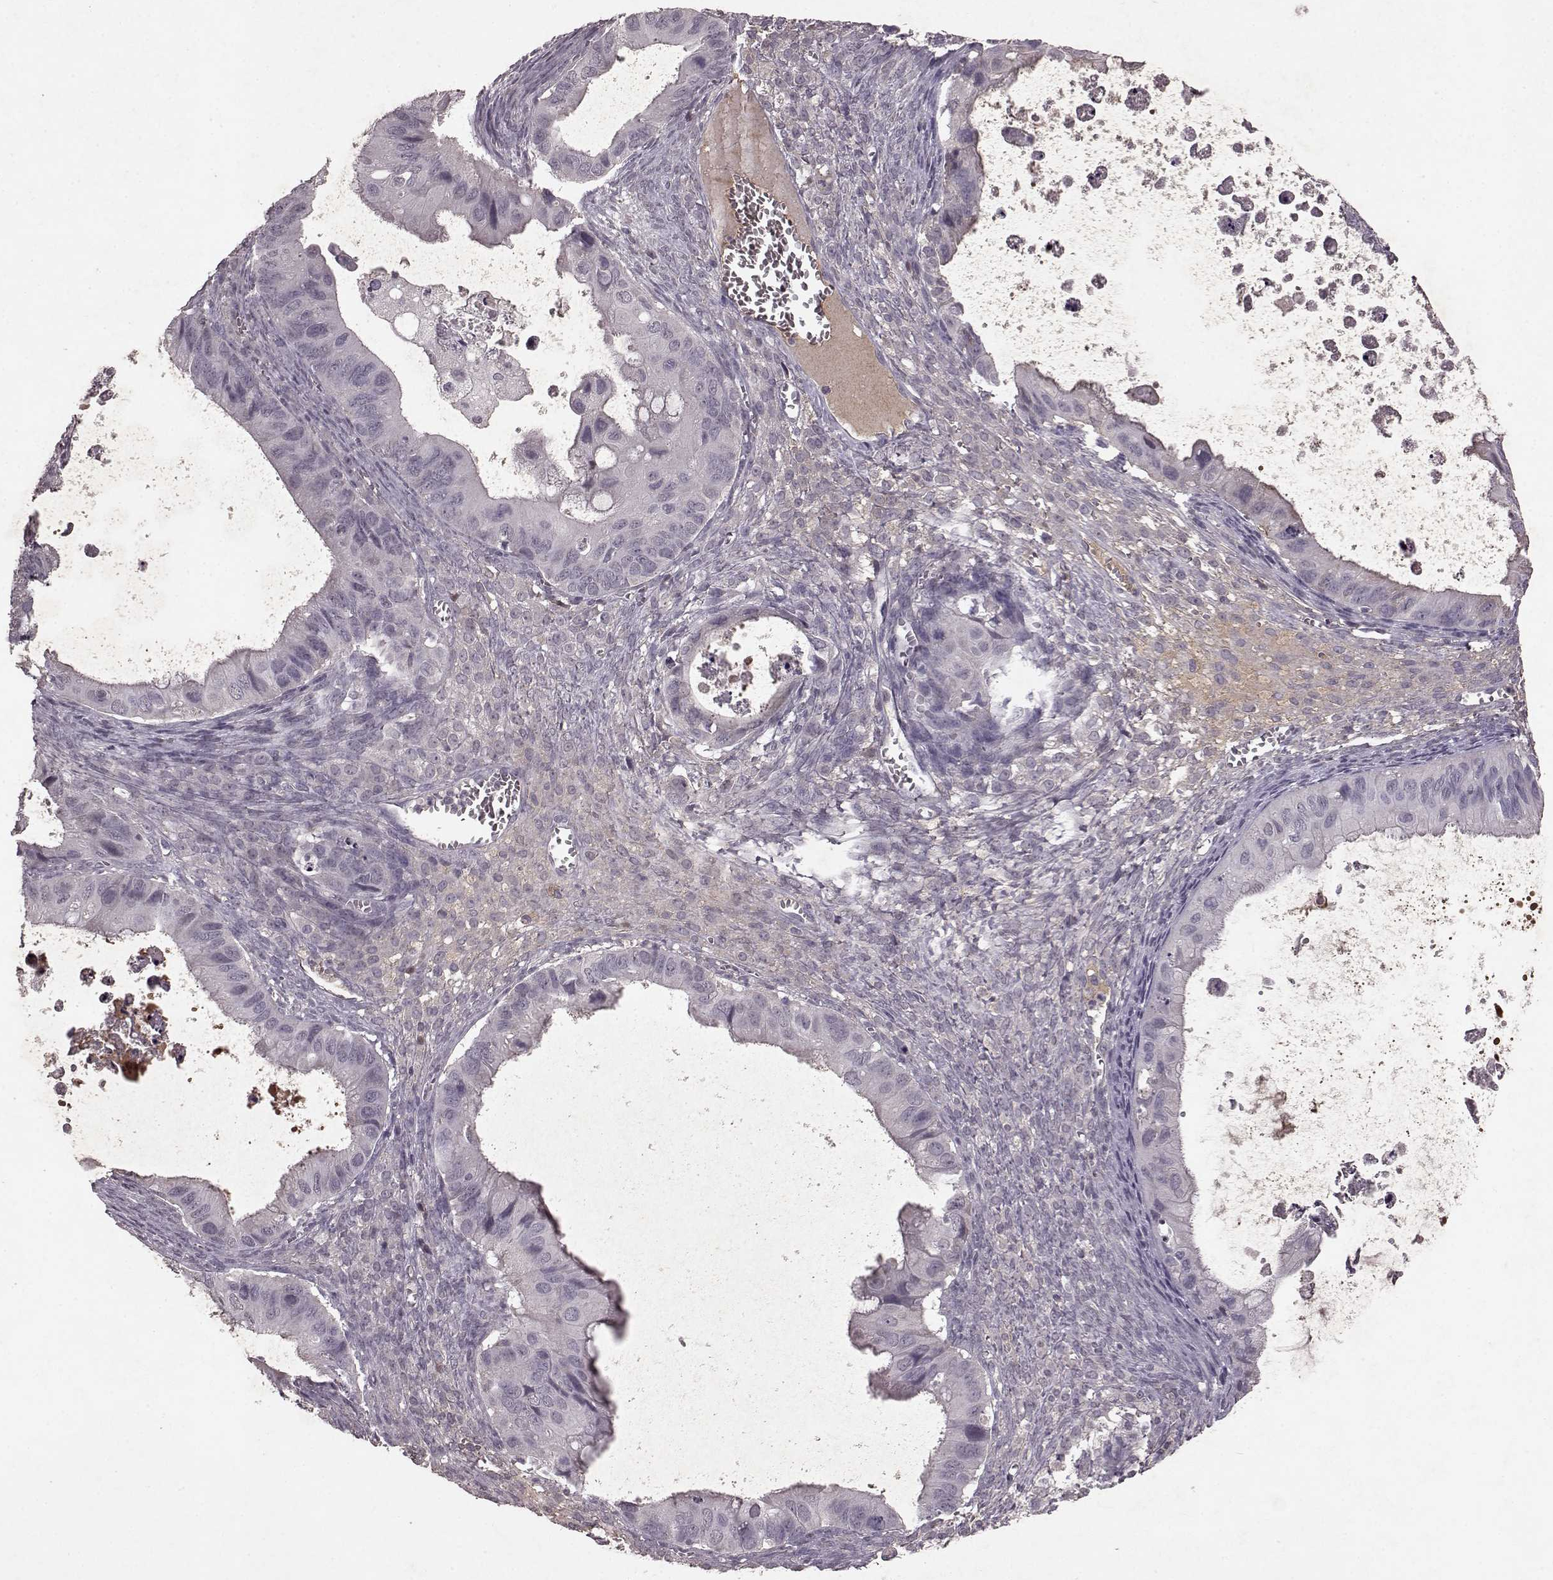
{"staining": {"intensity": "negative", "quantity": "none", "location": "none"}, "tissue": "ovarian cancer", "cell_type": "Tumor cells", "image_type": "cancer", "snomed": [{"axis": "morphology", "description": "Cystadenocarcinoma, mucinous, NOS"}, {"axis": "topography", "description": "Ovary"}], "caption": "An immunohistochemistry image of mucinous cystadenocarcinoma (ovarian) is shown. There is no staining in tumor cells of mucinous cystadenocarcinoma (ovarian). (DAB immunohistochemistry (IHC) visualized using brightfield microscopy, high magnification).", "gene": "FRRS1L", "patient": {"sex": "female", "age": 64}}